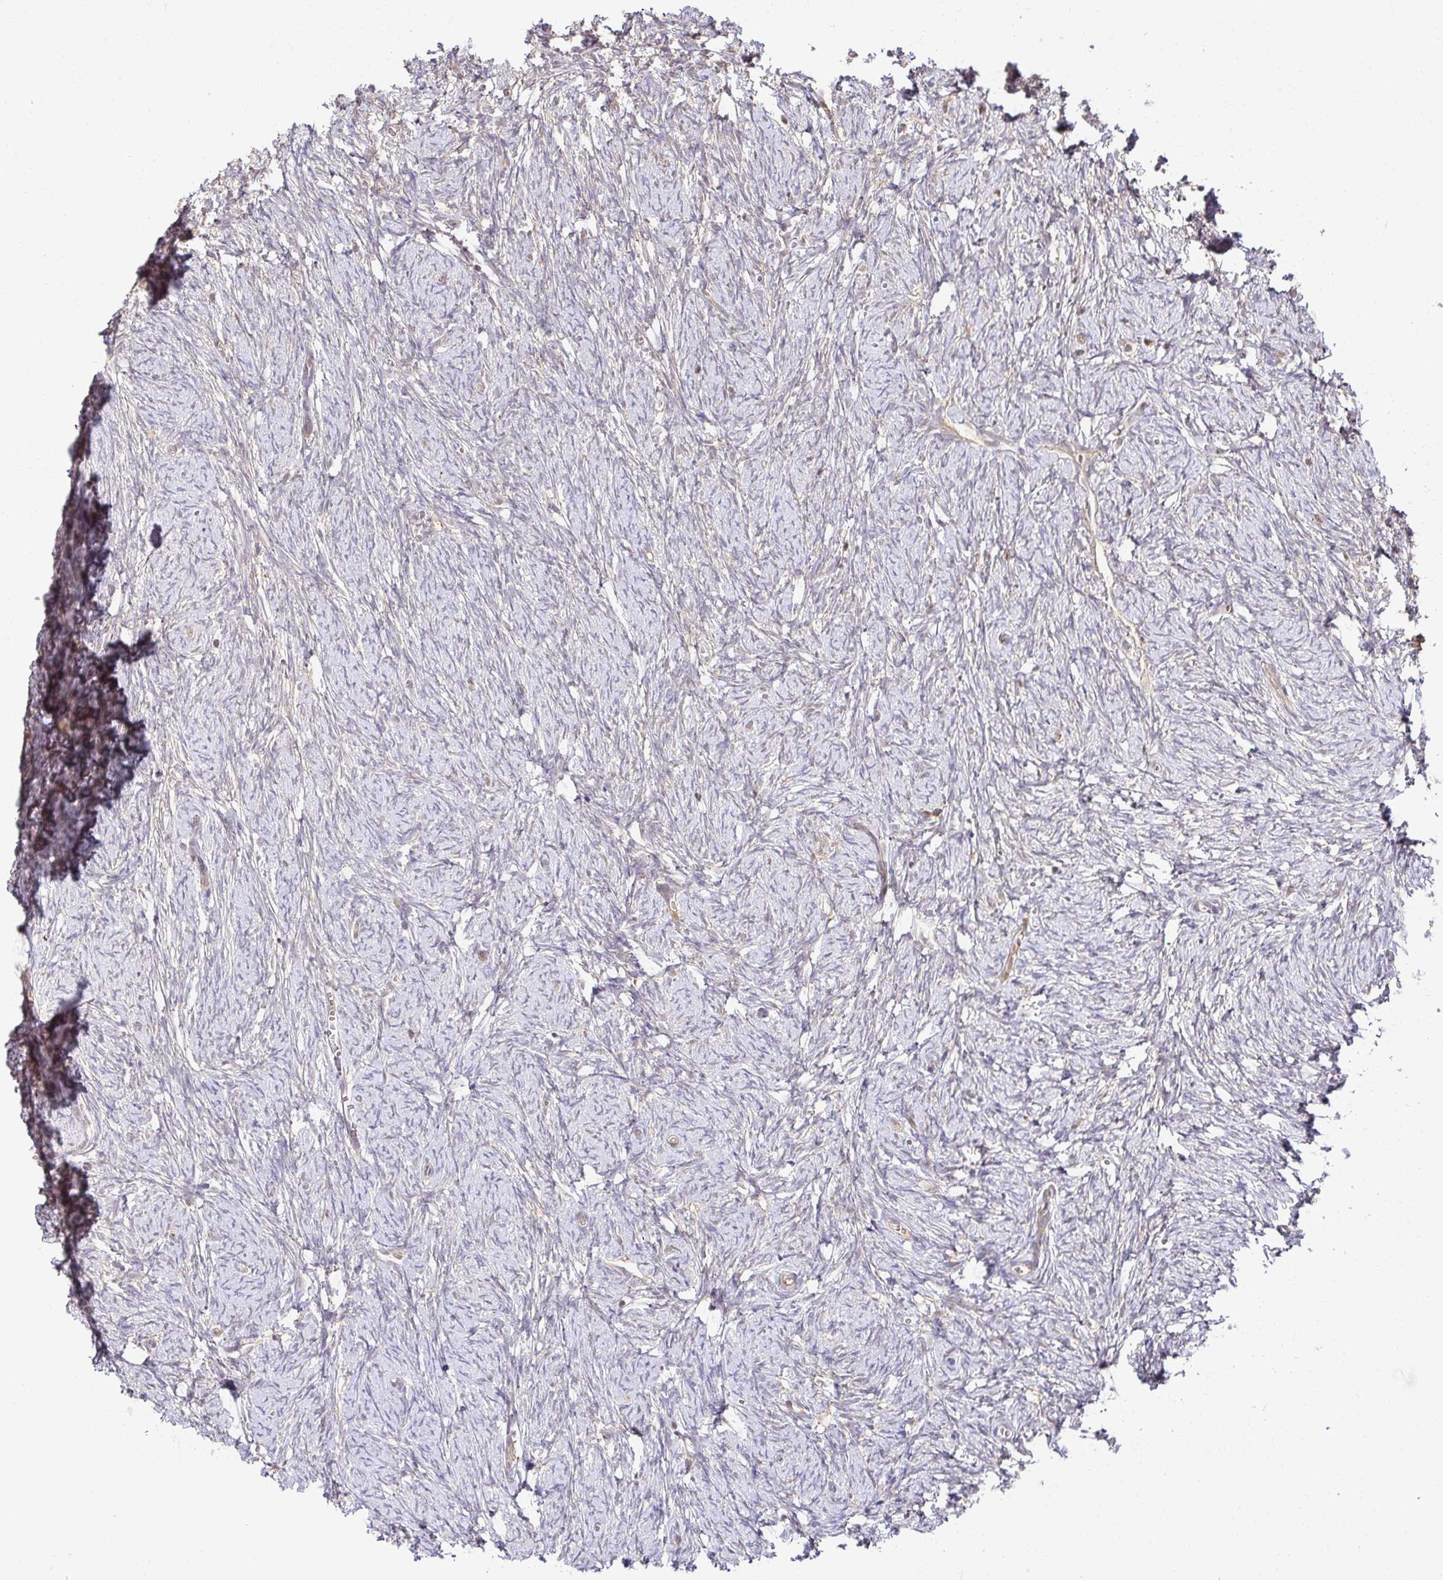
{"staining": {"intensity": "moderate", "quantity": ">75%", "location": "cytoplasmic/membranous,nuclear"}, "tissue": "ovary", "cell_type": "Follicle cells", "image_type": "normal", "snomed": [{"axis": "morphology", "description": "Normal tissue, NOS"}, {"axis": "topography", "description": "Ovary"}], "caption": "Normal ovary was stained to show a protein in brown. There is medium levels of moderate cytoplasmic/membranous,nuclear positivity in about >75% of follicle cells. (DAB (3,3'-diaminobenzidine) IHC with brightfield microscopy, high magnification).", "gene": "PSMA4", "patient": {"sex": "female", "age": 41}}